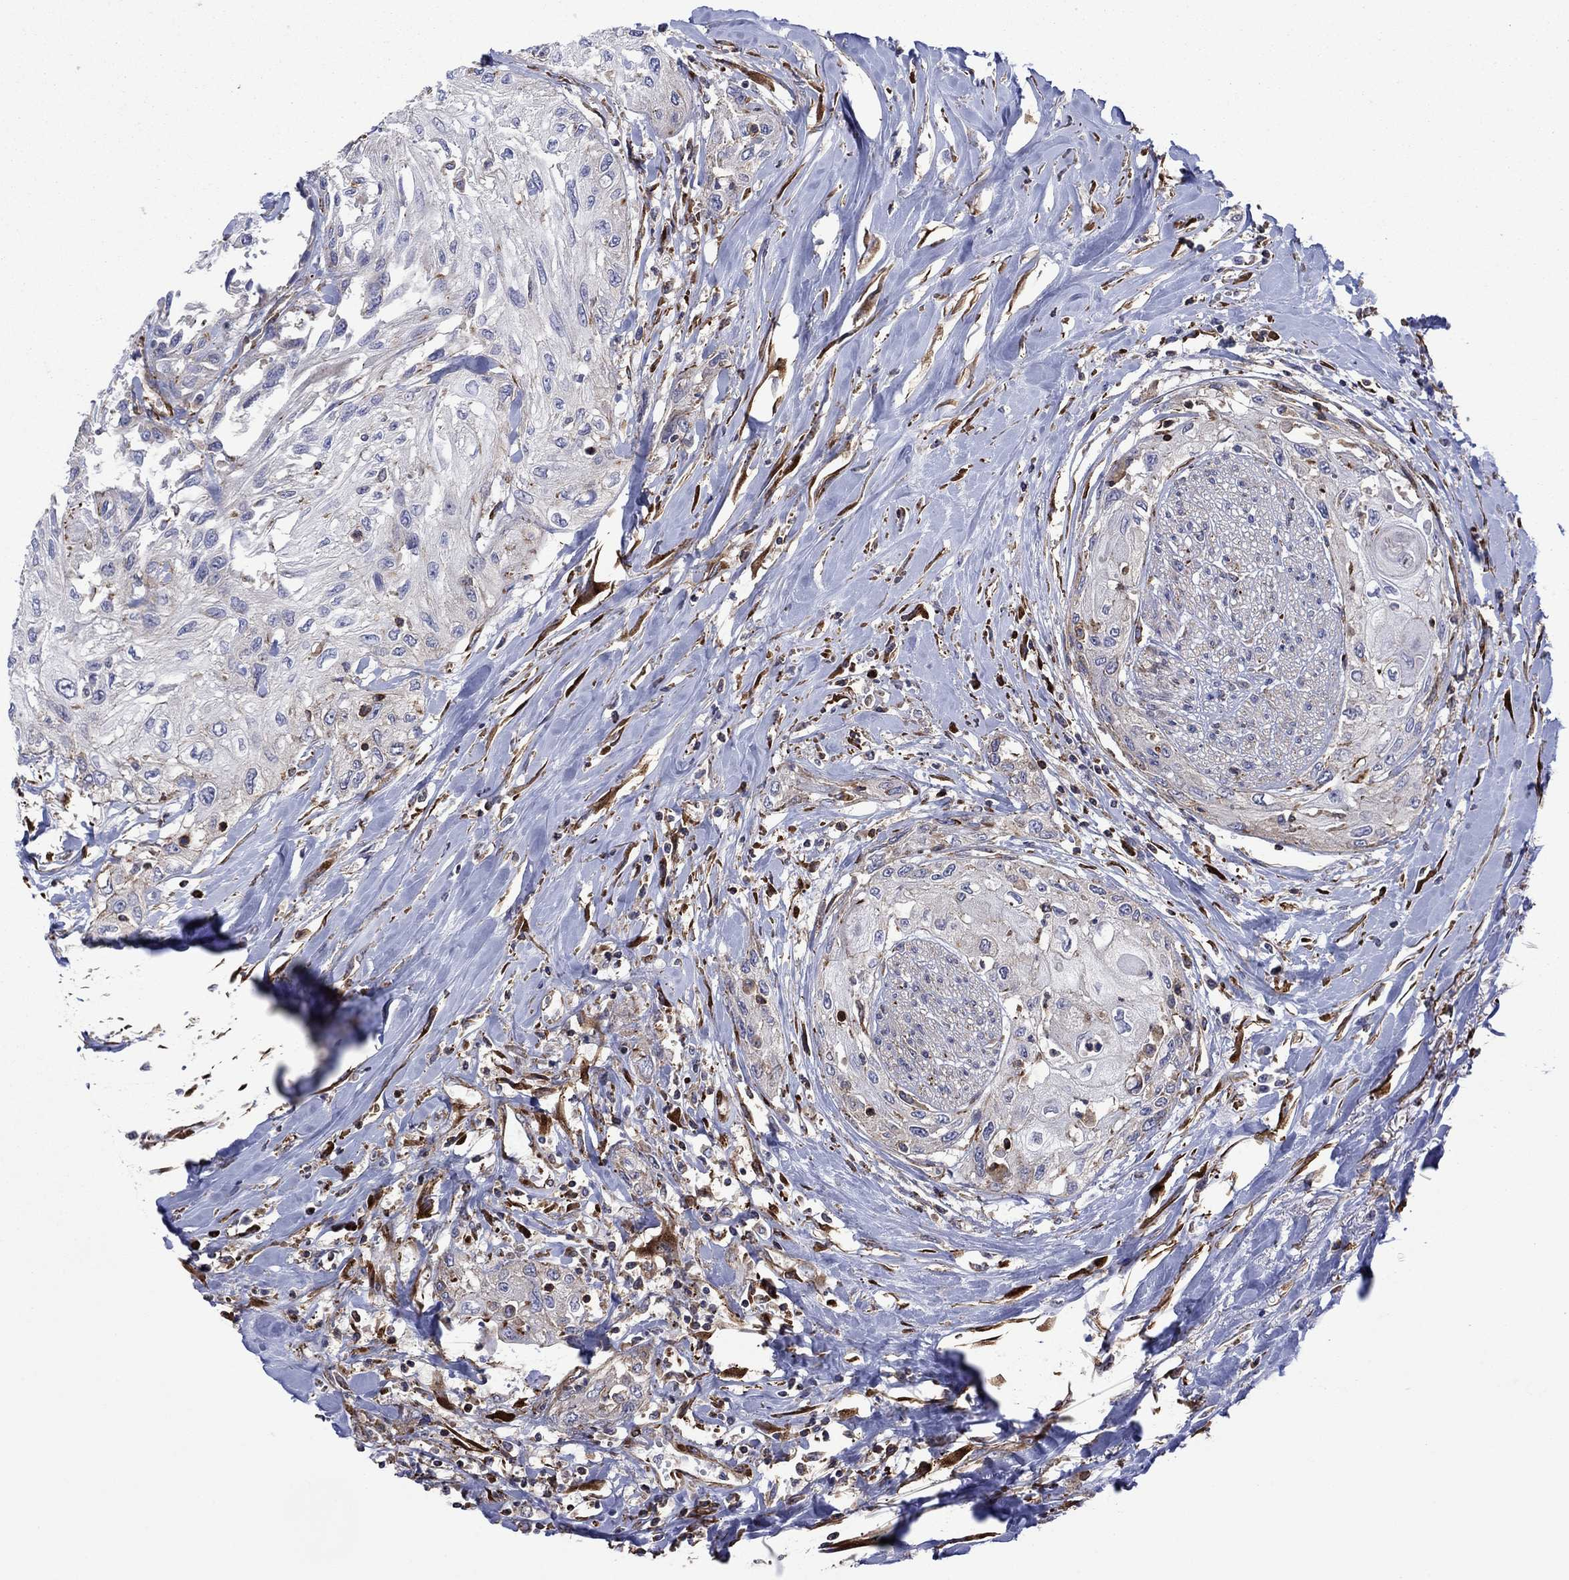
{"staining": {"intensity": "strong", "quantity": "<25%", "location": "cytoplasmic/membranous"}, "tissue": "head and neck cancer", "cell_type": "Tumor cells", "image_type": "cancer", "snomed": [{"axis": "morphology", "description": "Normal tissue, NOS"}, {"axis": "morphology", "description": "Squamous cell carcinoma, NOS"}, {"axis": "topography", "description": "Oral tissue"}, {"axis": "topography", "description": "Peripheral nerve tissue"}, {"axis": "topography", "description": "Head-Neck"}], "caption": "Immunohistochemical staining of human head and neck cancer (squamous cell carcinoma) displays medium levels of strong cytoplasmic/membranous protein staining in approximately <25% of tumor cells.", "gene": "PAG1", "patient": {"sex": "female", "age": 59}}